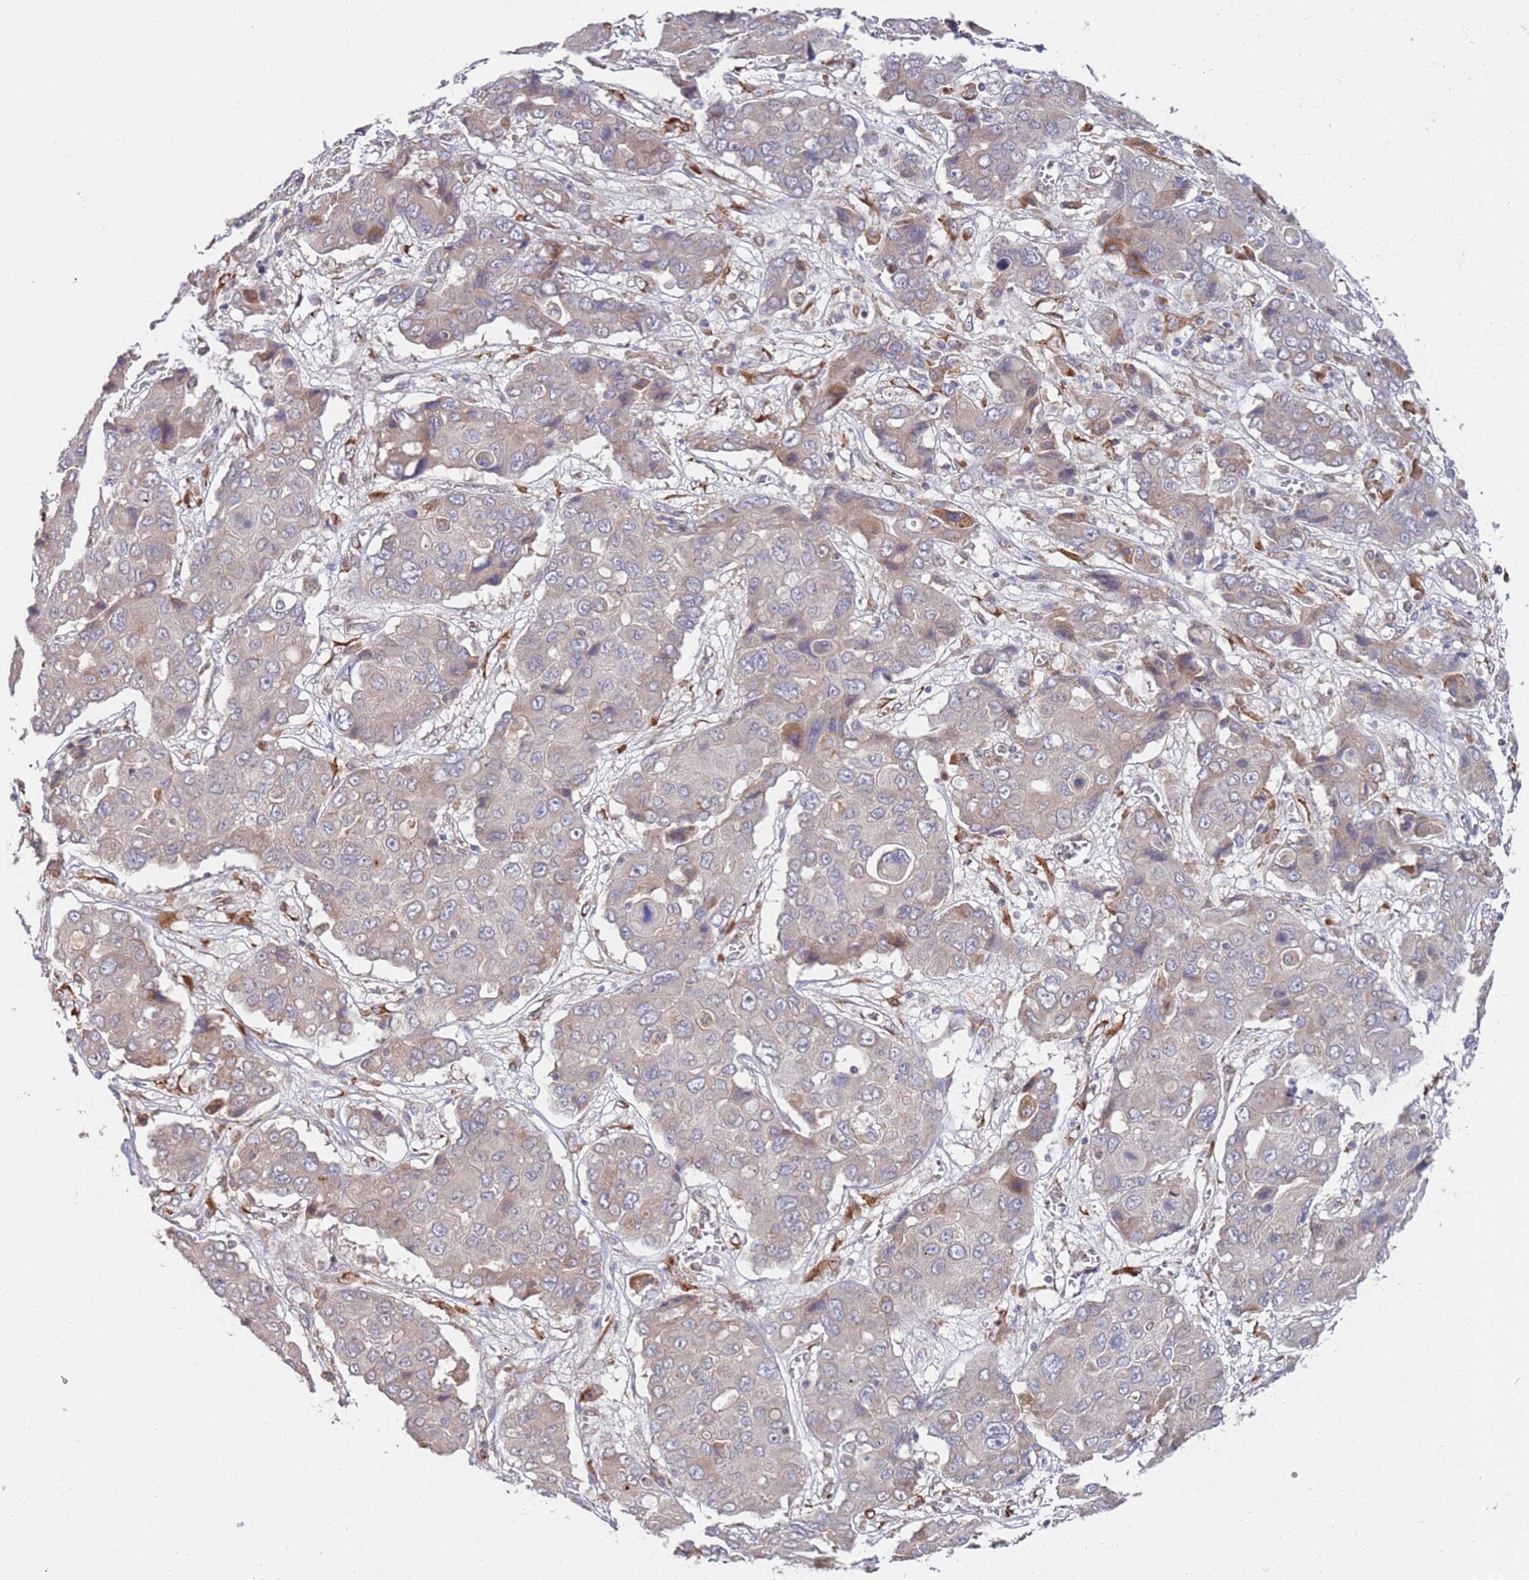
{"staining": {"intensity": "negative", "quantity": "none", "location": "none"}, "tissue": "liver cancer", "cell_type": "Tumor cells", "image_type": "cancer", "snomed": [{"axis": "morphology", "description": "Cholangiocarcinoma"}, {"axis": "topography", "description": "Liver"}], "caption": "DAB immunohistochemical staining of liver cancer (cholangiocarcinoma) displays no significant staining in tumor cells.", "gene": "VRK2", "patient": {"sex": "male", "age": 67}}